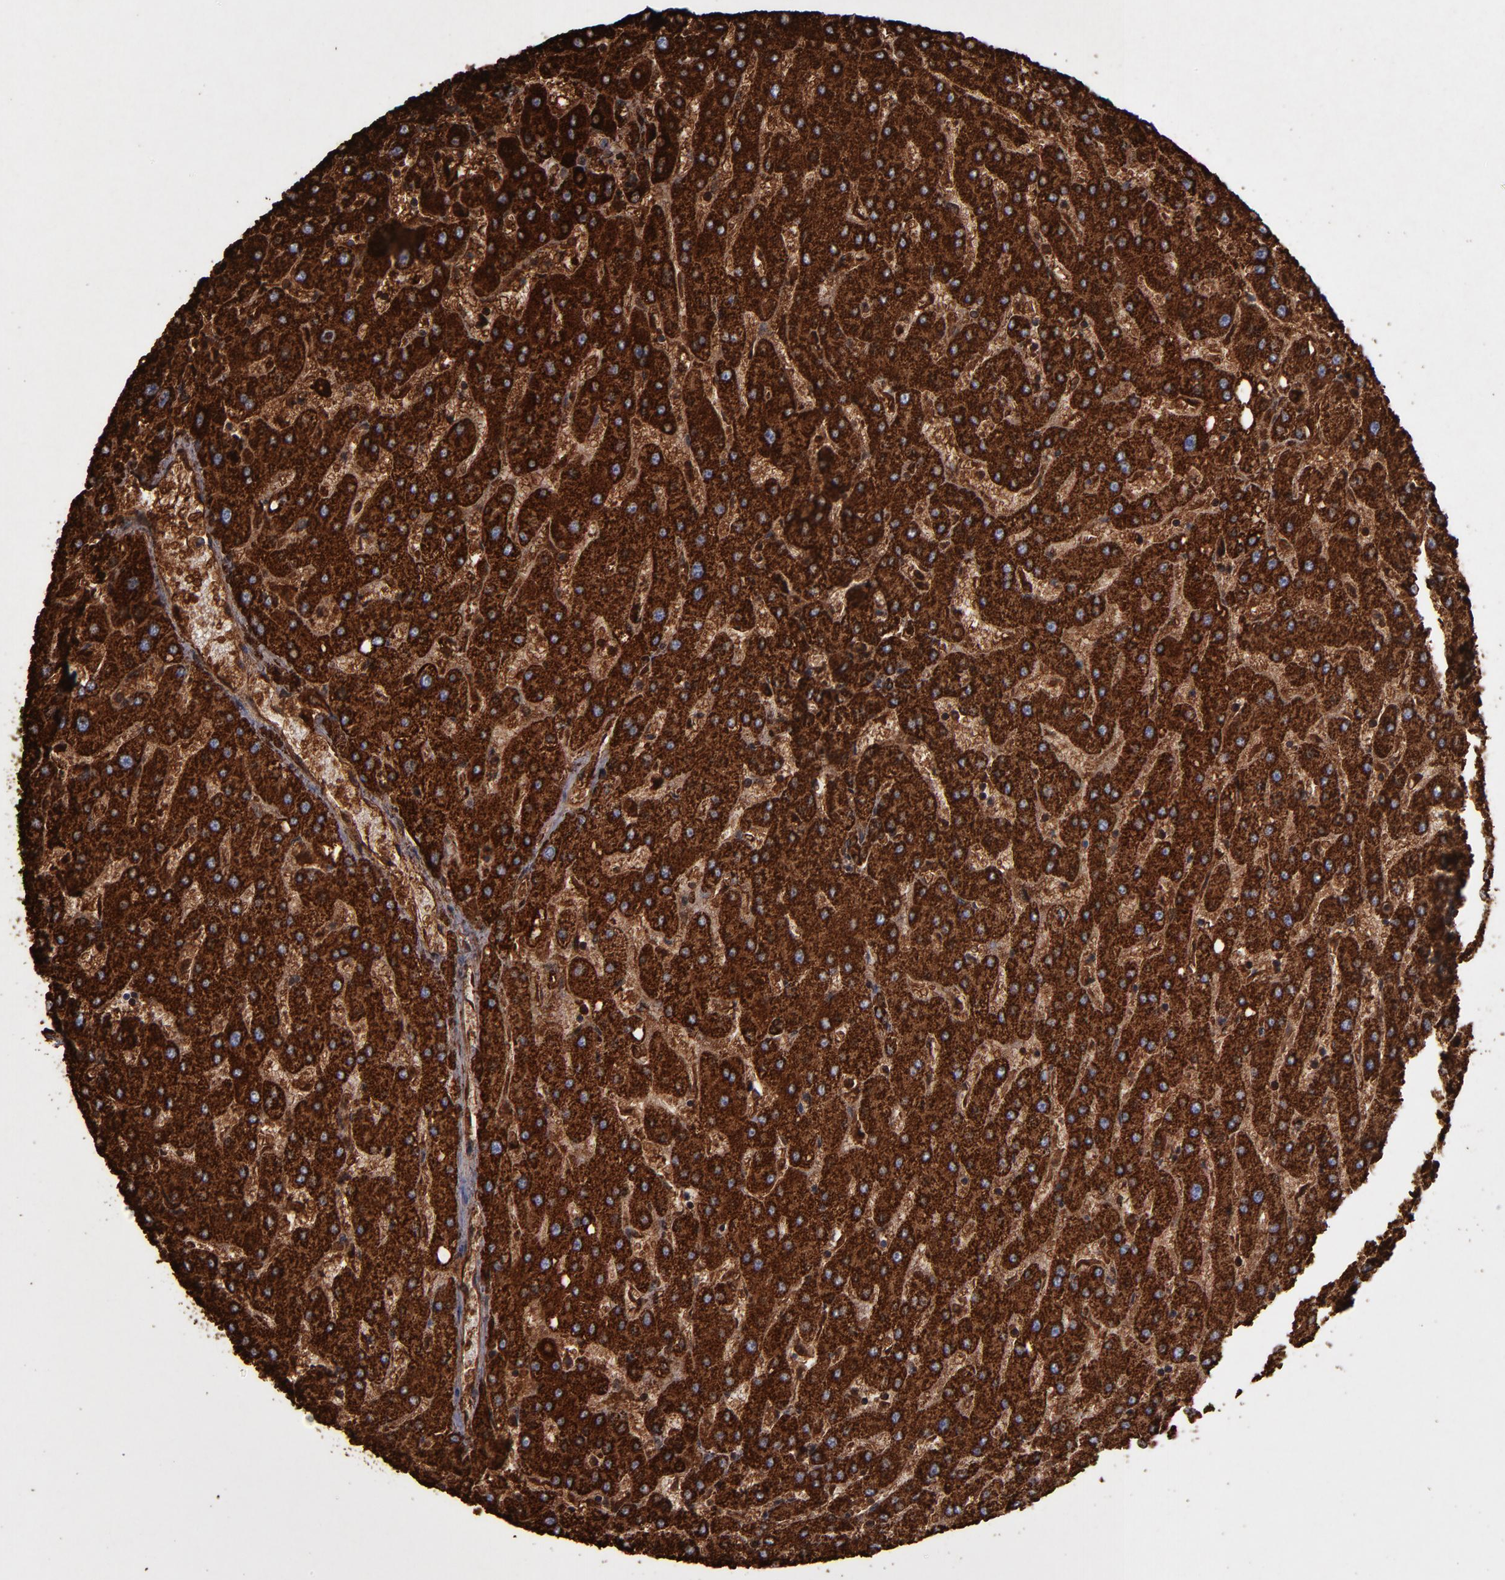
{"staining": {"intensity": "strong", "quantity": ">75%", "location": "cytoplasmic/membranous"}, "tissue": "liver", "cell_type": "Cholangiocytes", "image_type": "normal", "snomed": [{"axis": "morphology", "description": "Normal tissue, NOS"}, {"axis": "topography", "description": "Liver"}], "caption": "Immunohistochemistry staining of unremarkable liver, which shows high levels of strong cytoplasmic/membranous expression in approximately >75% of cholangiocytes indicating strong cytoplasmic/membranous protein positivity. The staining was performed using DAB (brown) for protein detection and nuclei were counterstained in hematoxylin (blue).", "gene": "SOD2", "patient": {"sex": "male", "age": 67}}